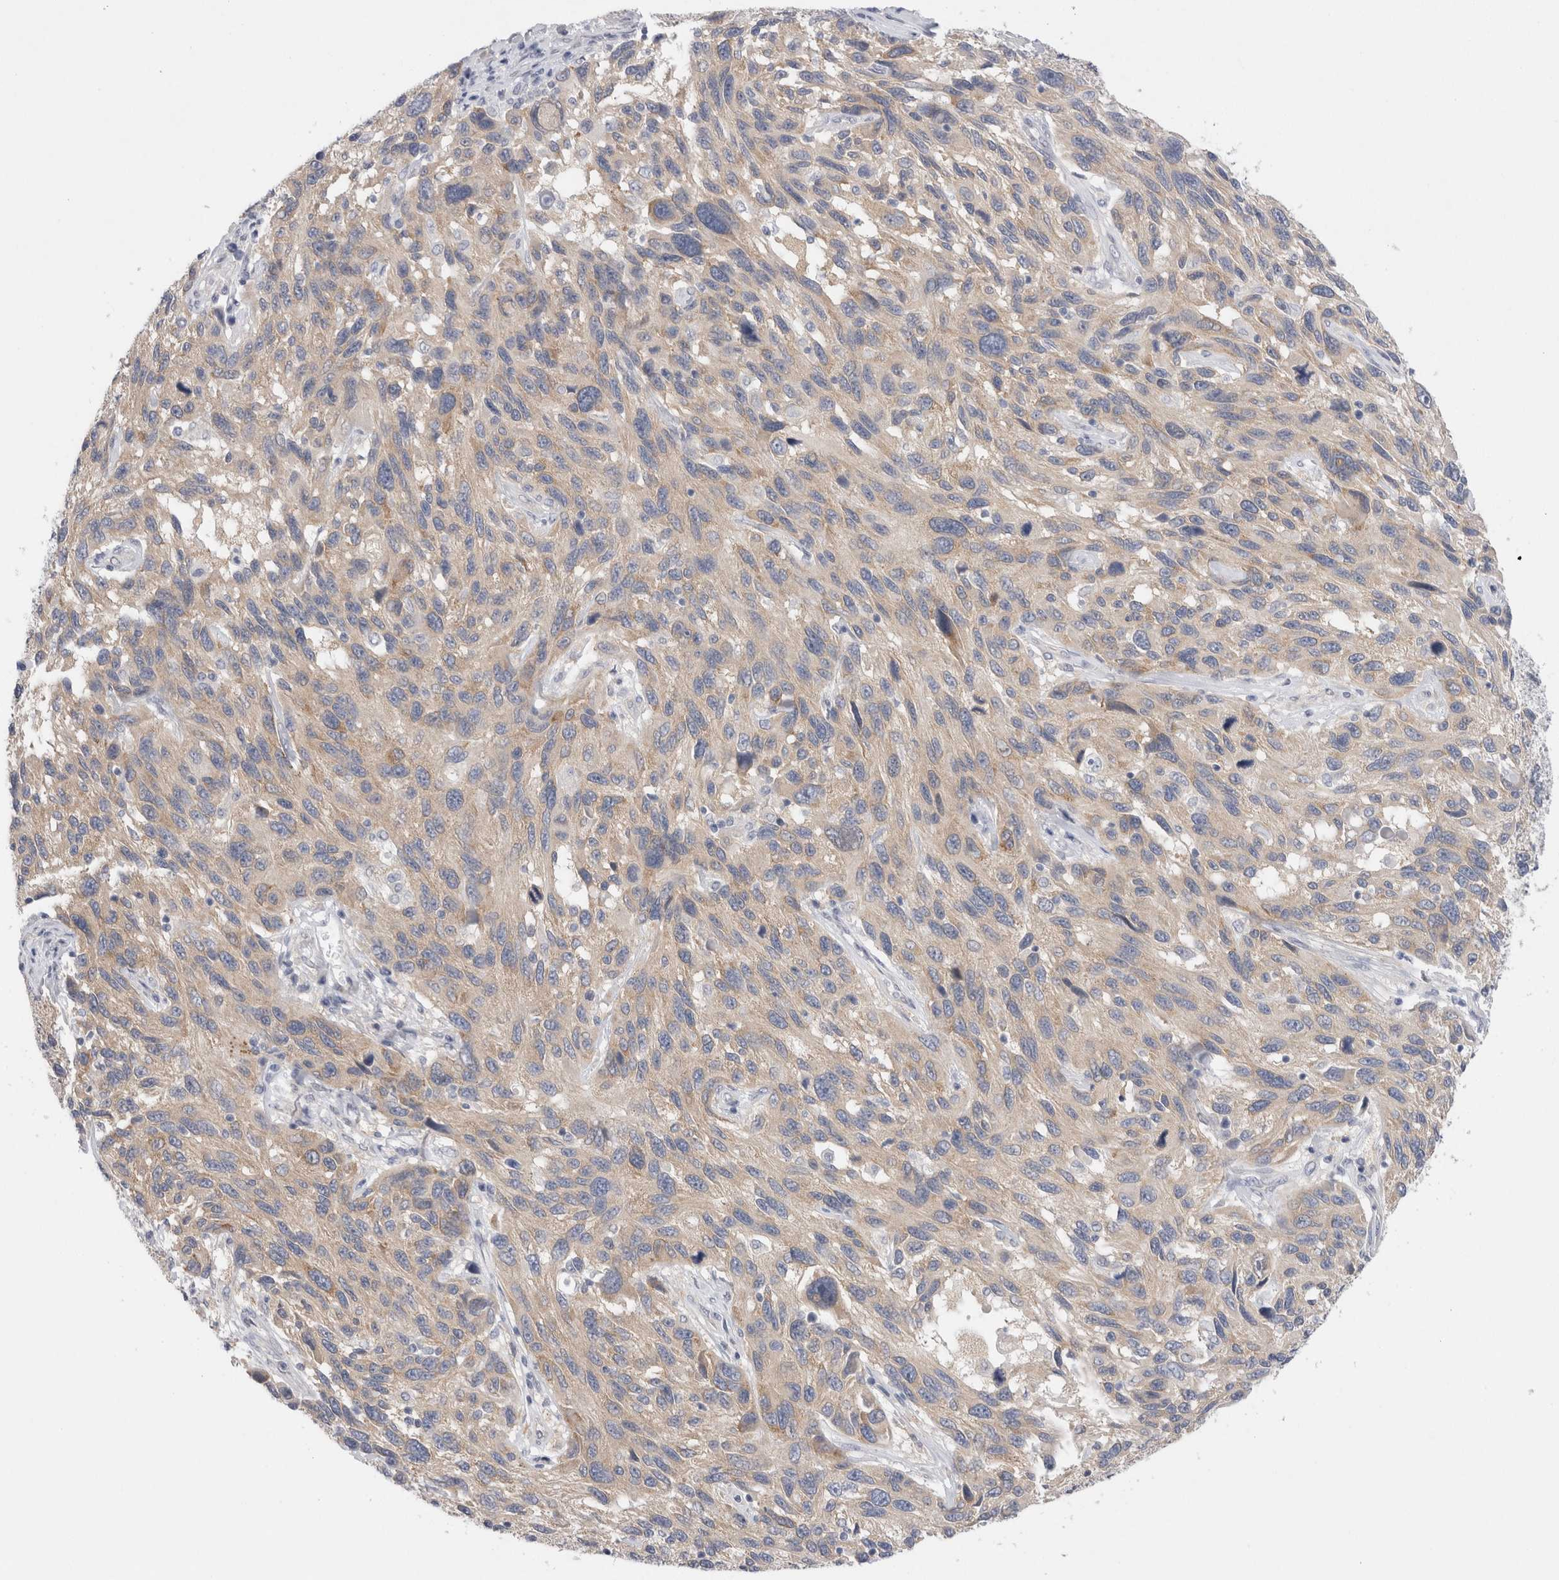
{"staining": {"intensity": "negative", "quantity": "none", "location": "none"}, "tissue": "melanoma", "cell_type": "Tumor cells", "image_type": "cancer", "snomed": [{"axis": "morphology", "description": "Malignant melanoma, NOS"}, {"axis": "topography", "description": "Skin"}], "caption": "Protein analysis of malignant melanoma reveals no significant expression in tumor cells.", "gene": "WIPF2", "patient": {"sex": "male", "age": 53}}